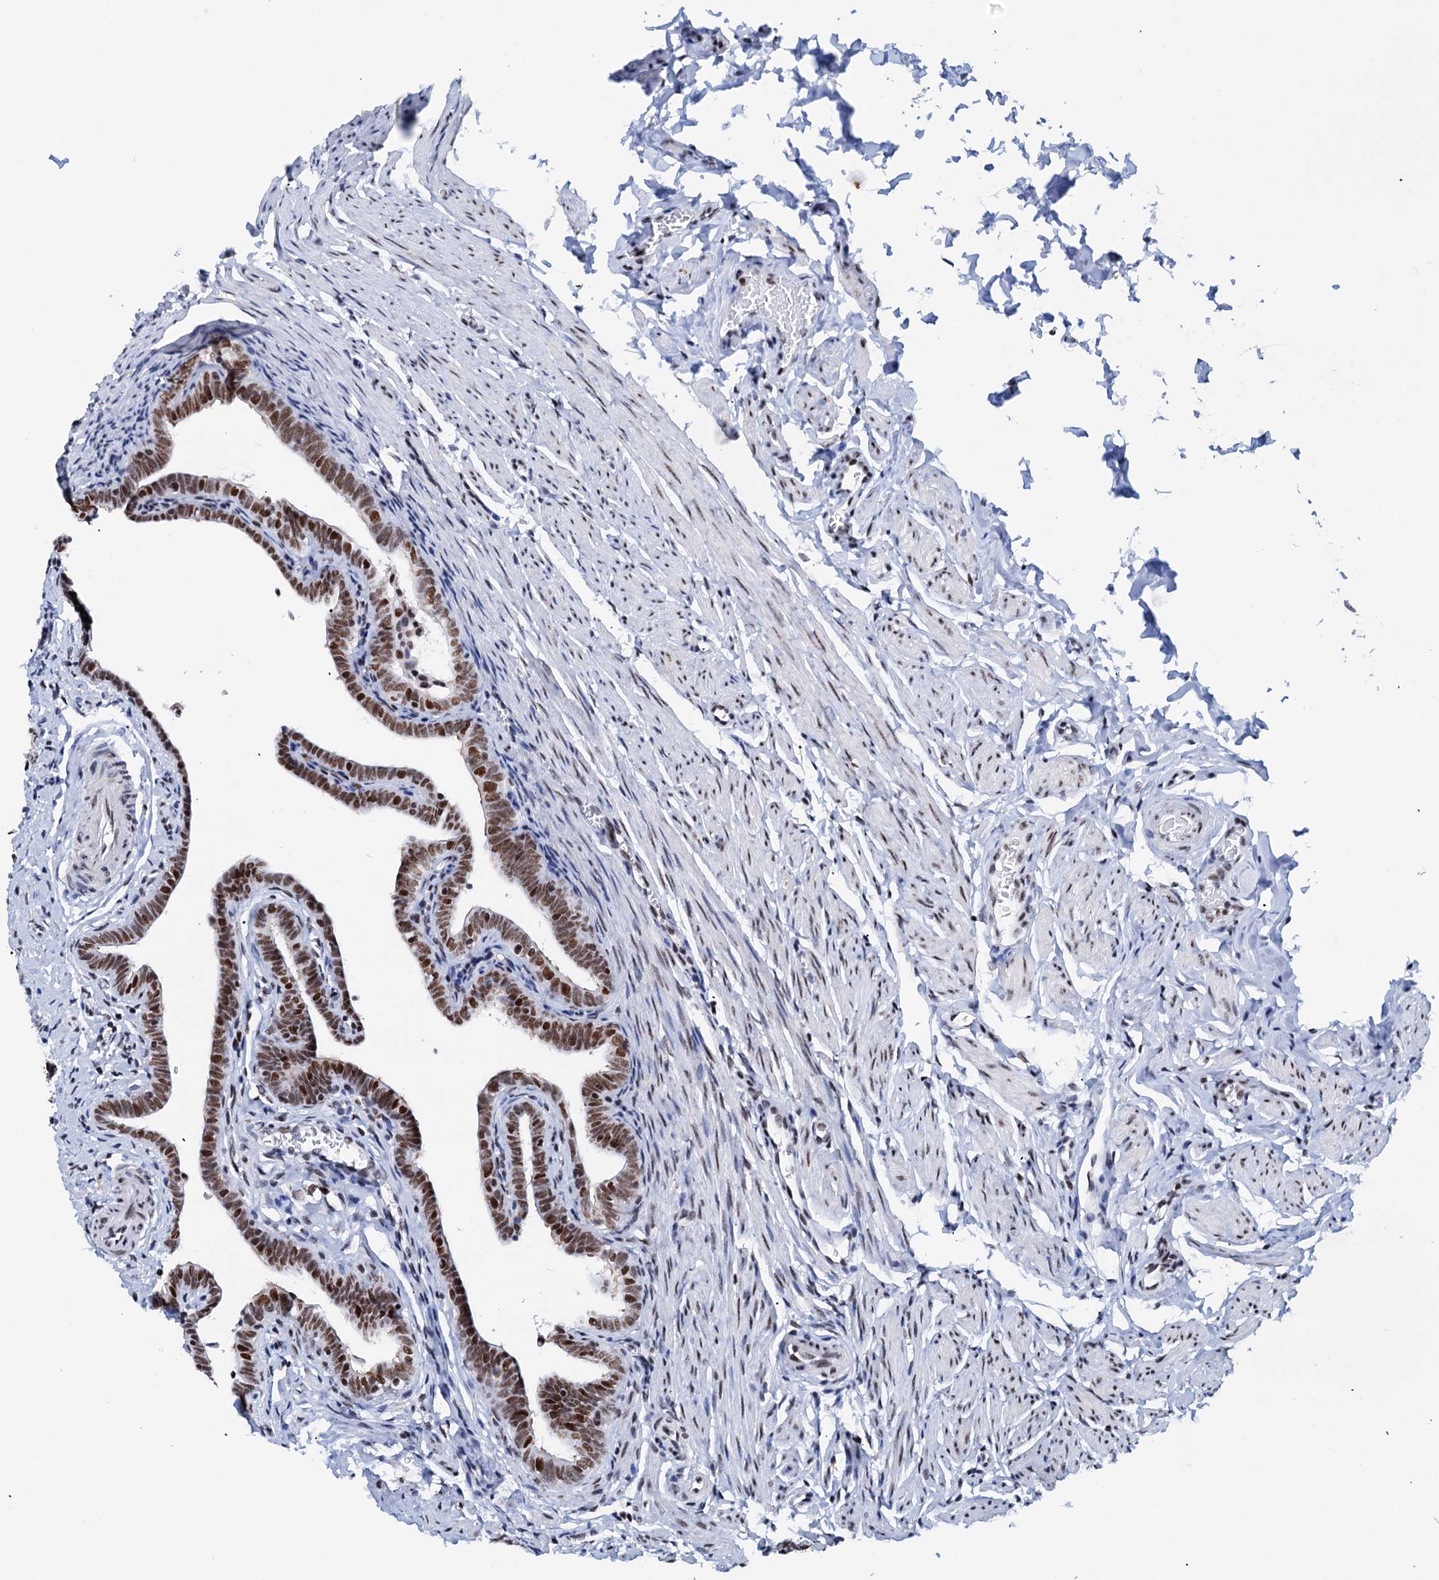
{"staining": {"intensity": "strong", "quantity": ">75%", "location": "nuclear"}, "tissue": "fallopian tube", "cell_type": "Glandular cells", "image_type": "normal", "snomed": [{"axis": "morphology", "description": "Normal tissue, NOS"}, {"axis": "topography", "description": "Fallopian tube"}], "caption": "IHC (DAB (3,3'-diaminobenzidine)) staining of unremarkable human fallopian tube demonstrates strong nuclear protein positivity in approximately >75% of glandular cells. The protein of interest is stained brown, and the nuclei are stained in blue (DAB (3,3'-diaminobenzidine) IHC with brightfield microscopy, high magnification).", "gene": "SLTM", "patient": {"sex": "female", "age": 36}}